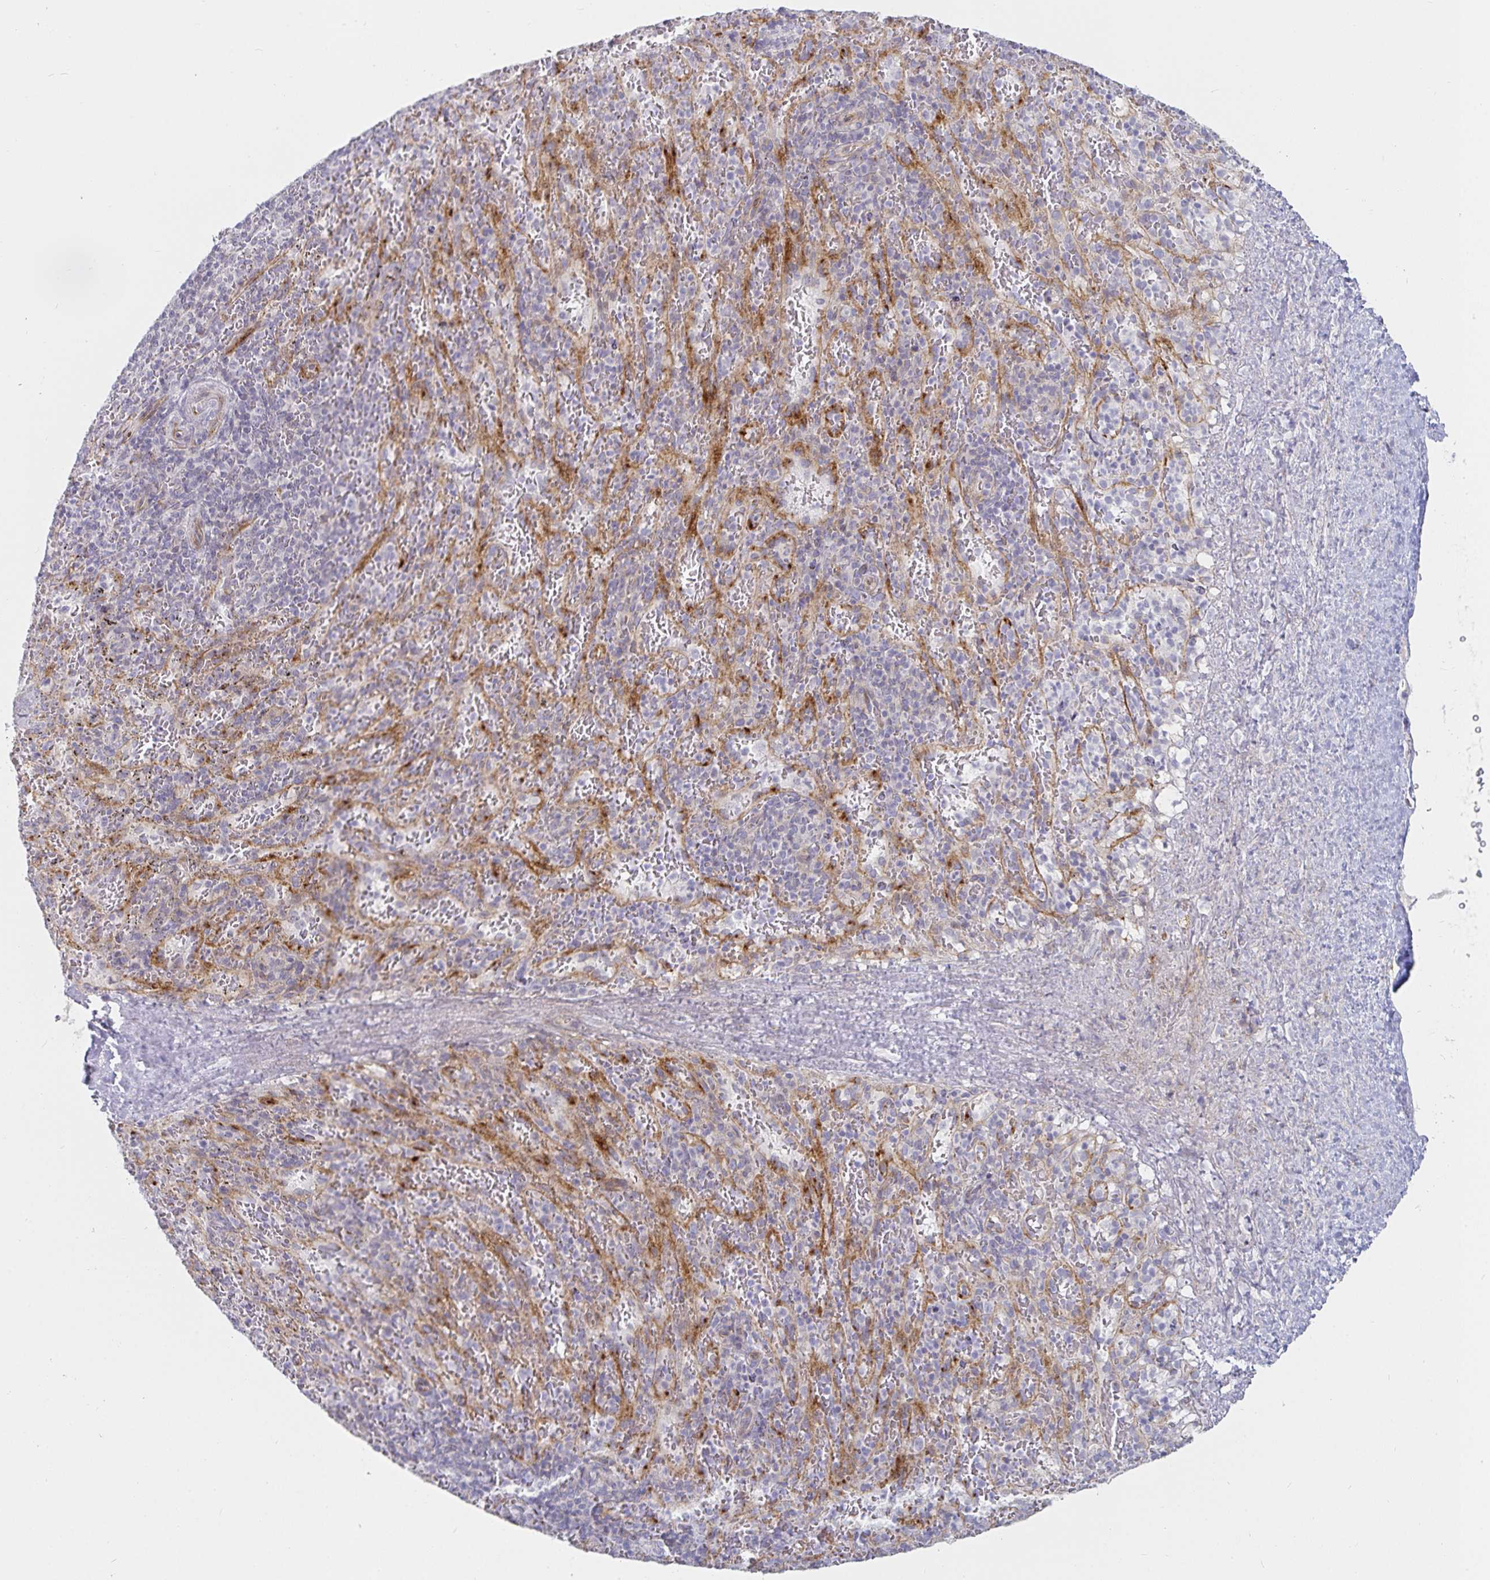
{"staining": {"intensity": "negative", "quantity": "none", "location": "none"}, "tissue": "spleen", "cell_type": "Cells in red pulp", "image_type": "normal", "snomed": [{"axis": "morphology", "description": "Normal tissue, NOS"}, {"axis": "topography", "description": "Spleen"}], "caption": "Immunohistochemistry (IHC) of benign spleen shows no positivity in cells in red pulp.", "gene": "S100G", "patient": {"sex": "male", "age": 57}}